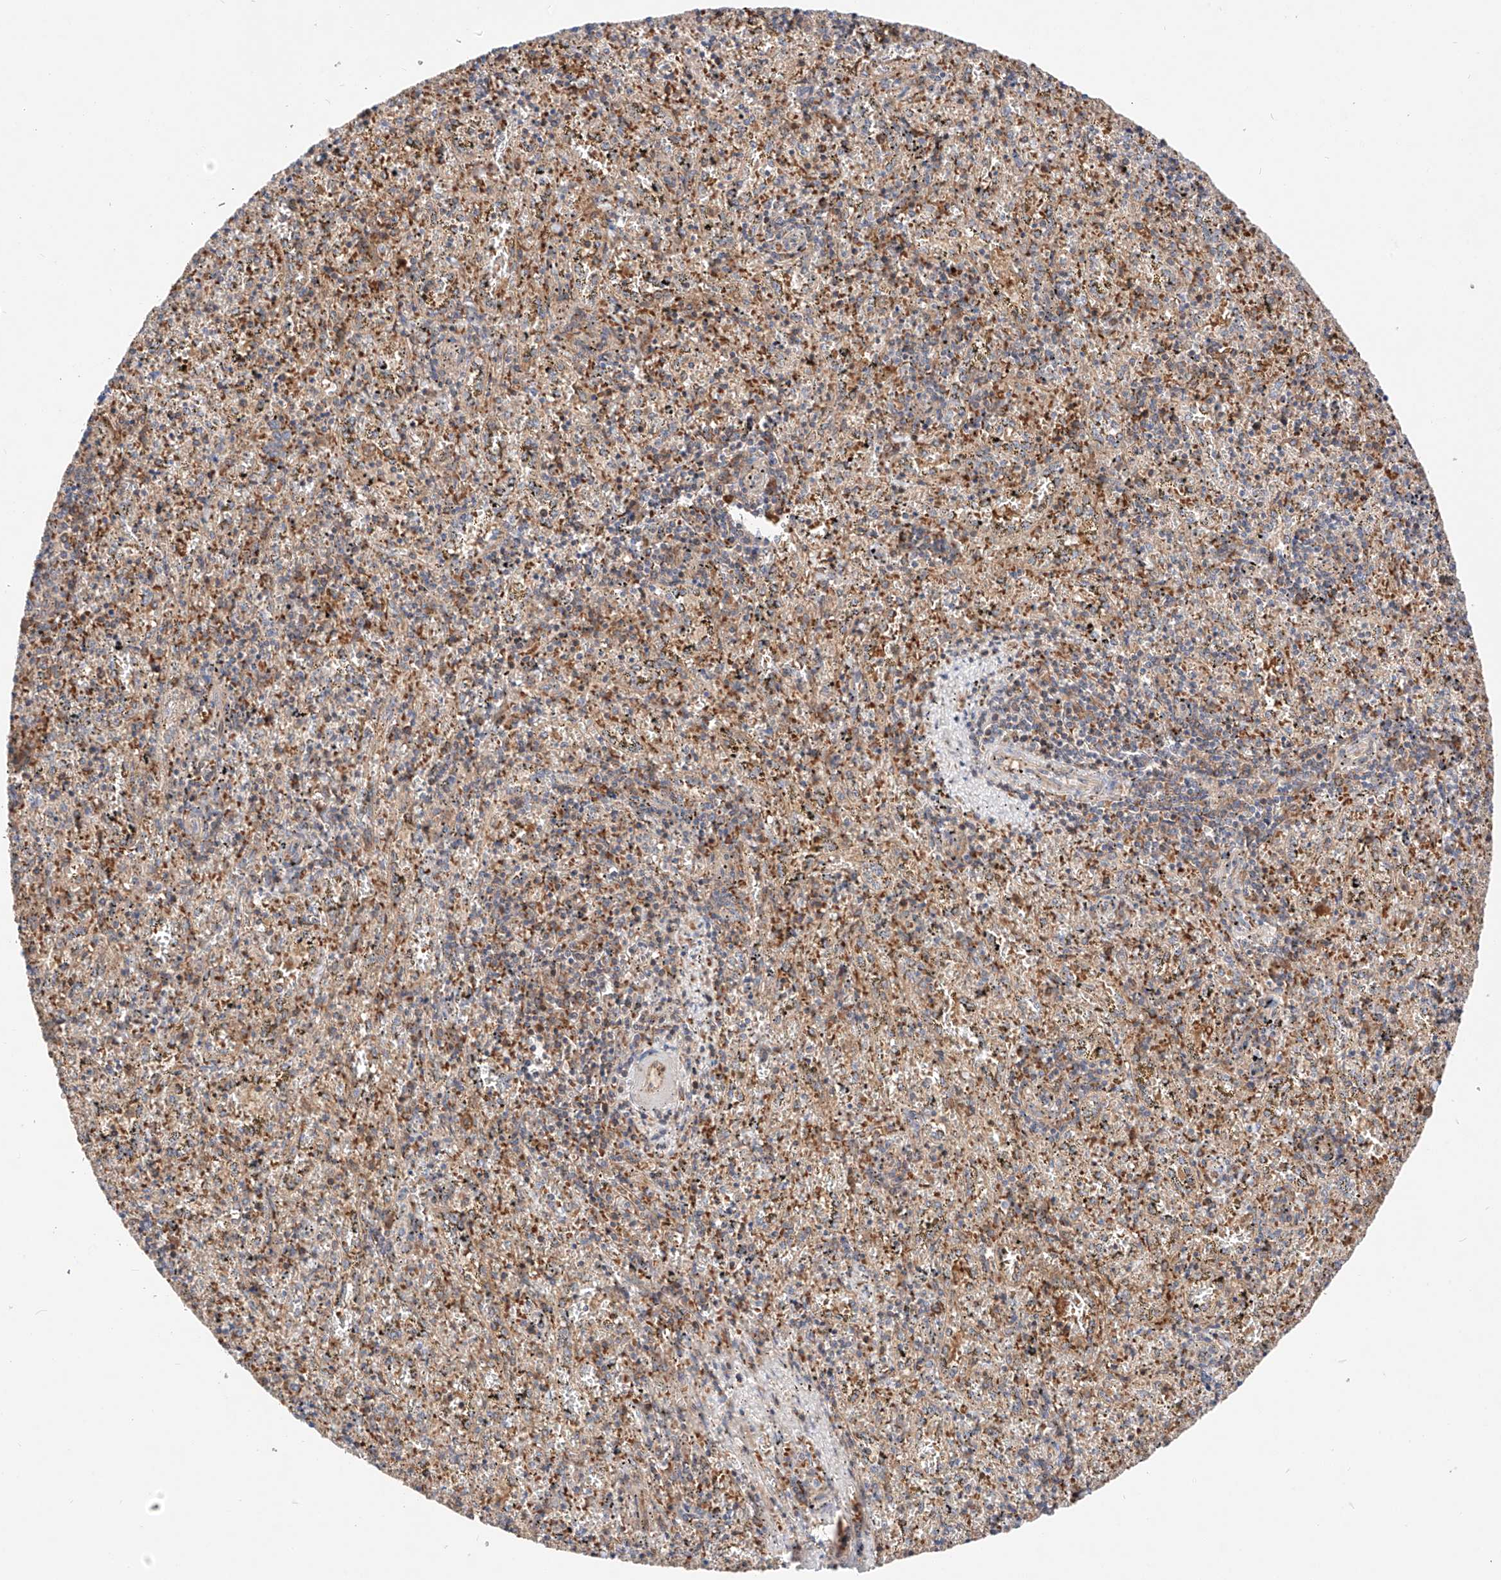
{"staining": {"intensity": "moderate", "quantity": "25%-75%", "location": "cytoplasmic/membranous"}, "tissue": "spleen", "cell_type": "Cells in red pulp", "image_type": "normal", "snomed": [{"axis": "morphology", "description": "Normal tissue, NOS"}, {"axis": "topography", "description": "Spleen"}], "caption": "Spleen stained for a protein (brown) displays moderate cytoplasmic/membranous positive positivity in about 25%-75% of cells in red pulp.", "gene": "NR1D1", "patient": {"sex": "male", "age": 11}}